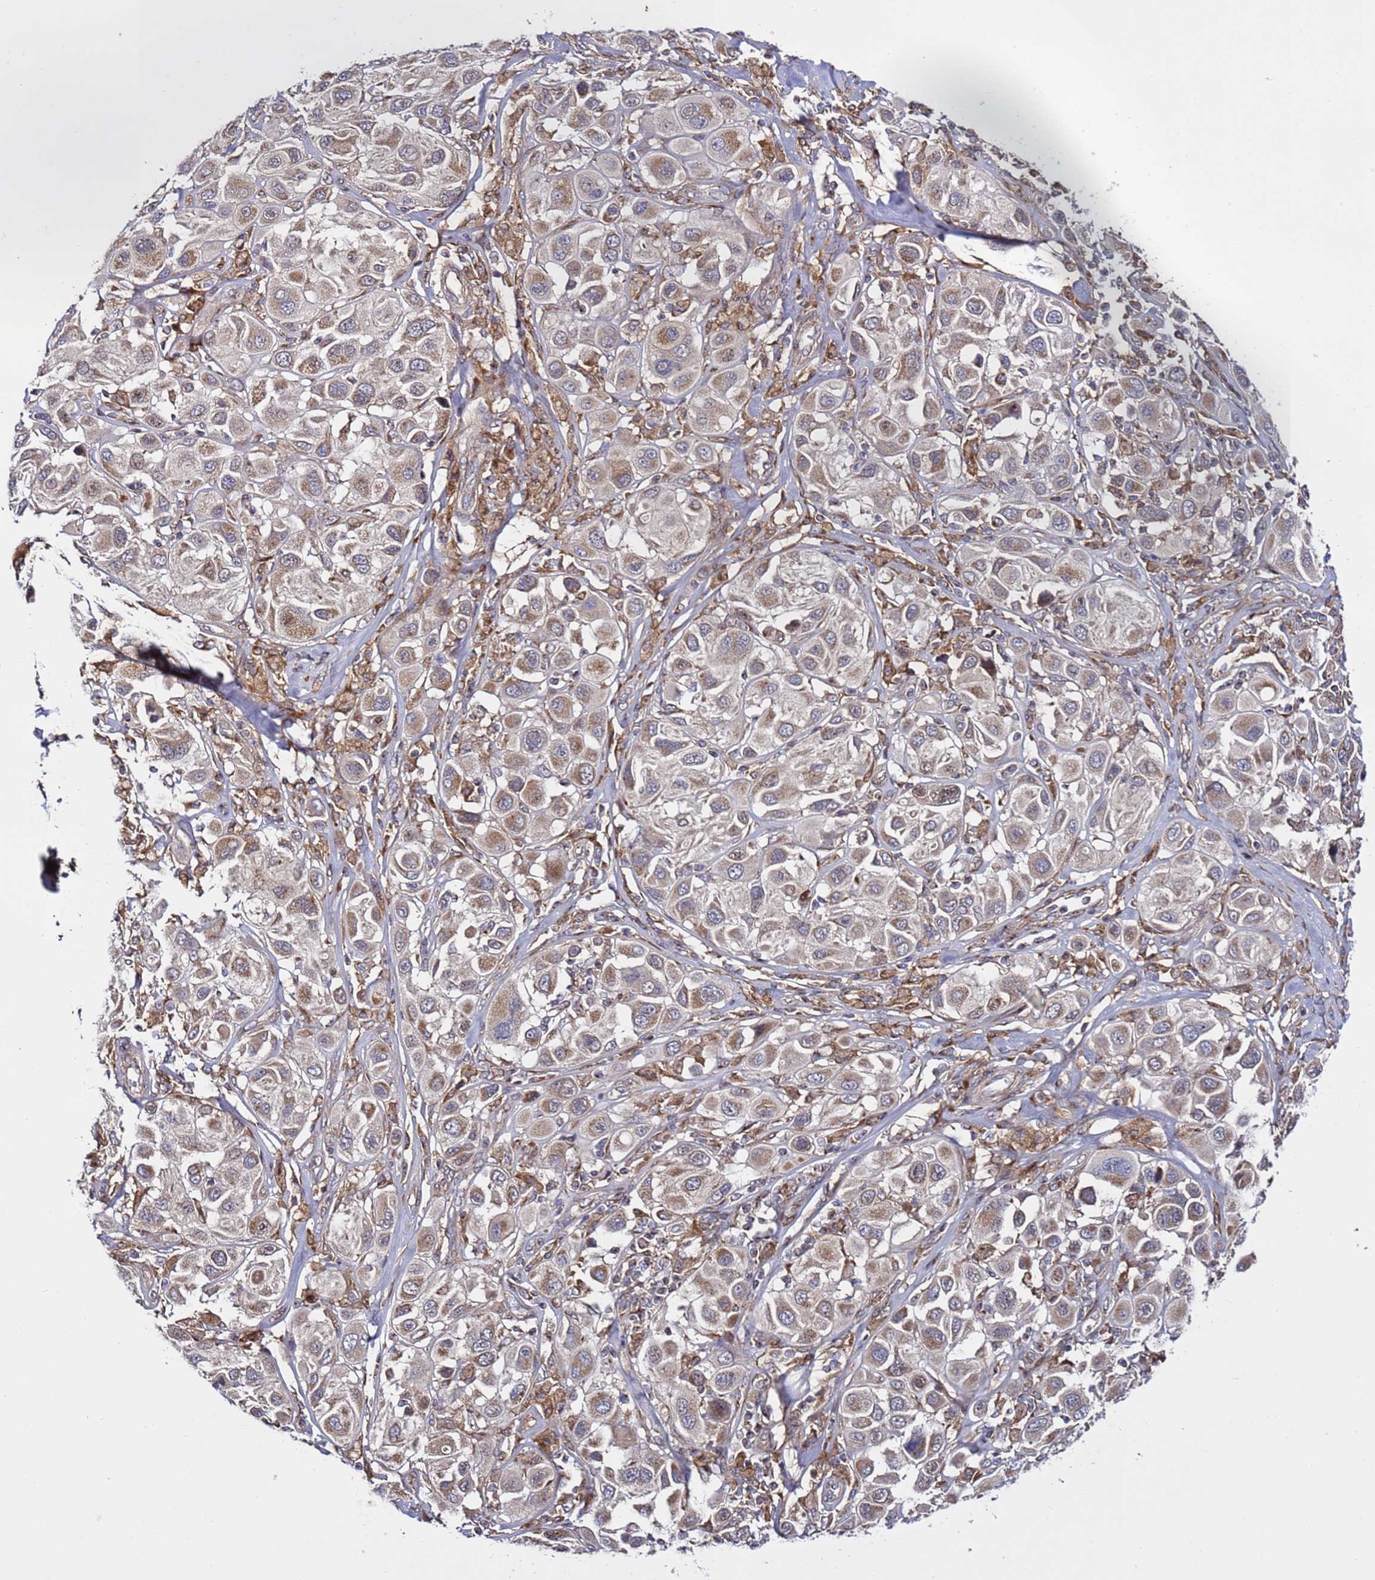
{"staining": {"intensity": "weak", "quantity": "25%-75%", "location": "cytoplasmic/membranous"}, "tissue": "melanoma", "cell_type": "Tumor cells", "image_type": "cancer", "snomed": [{"axis": "morphology", "description": "Malignant melanoma, Metastatic site"}, {"axis": "topography", "description": "Skin"}], "caption": "DAB immunohistochemical staining of human melanoma shows weak cytoplasmic/membranous protein expression in approximately 25%-75% of tumor cells.", "gene": "TMEM176B", "patient": {"sex": "male", "age": 41}}